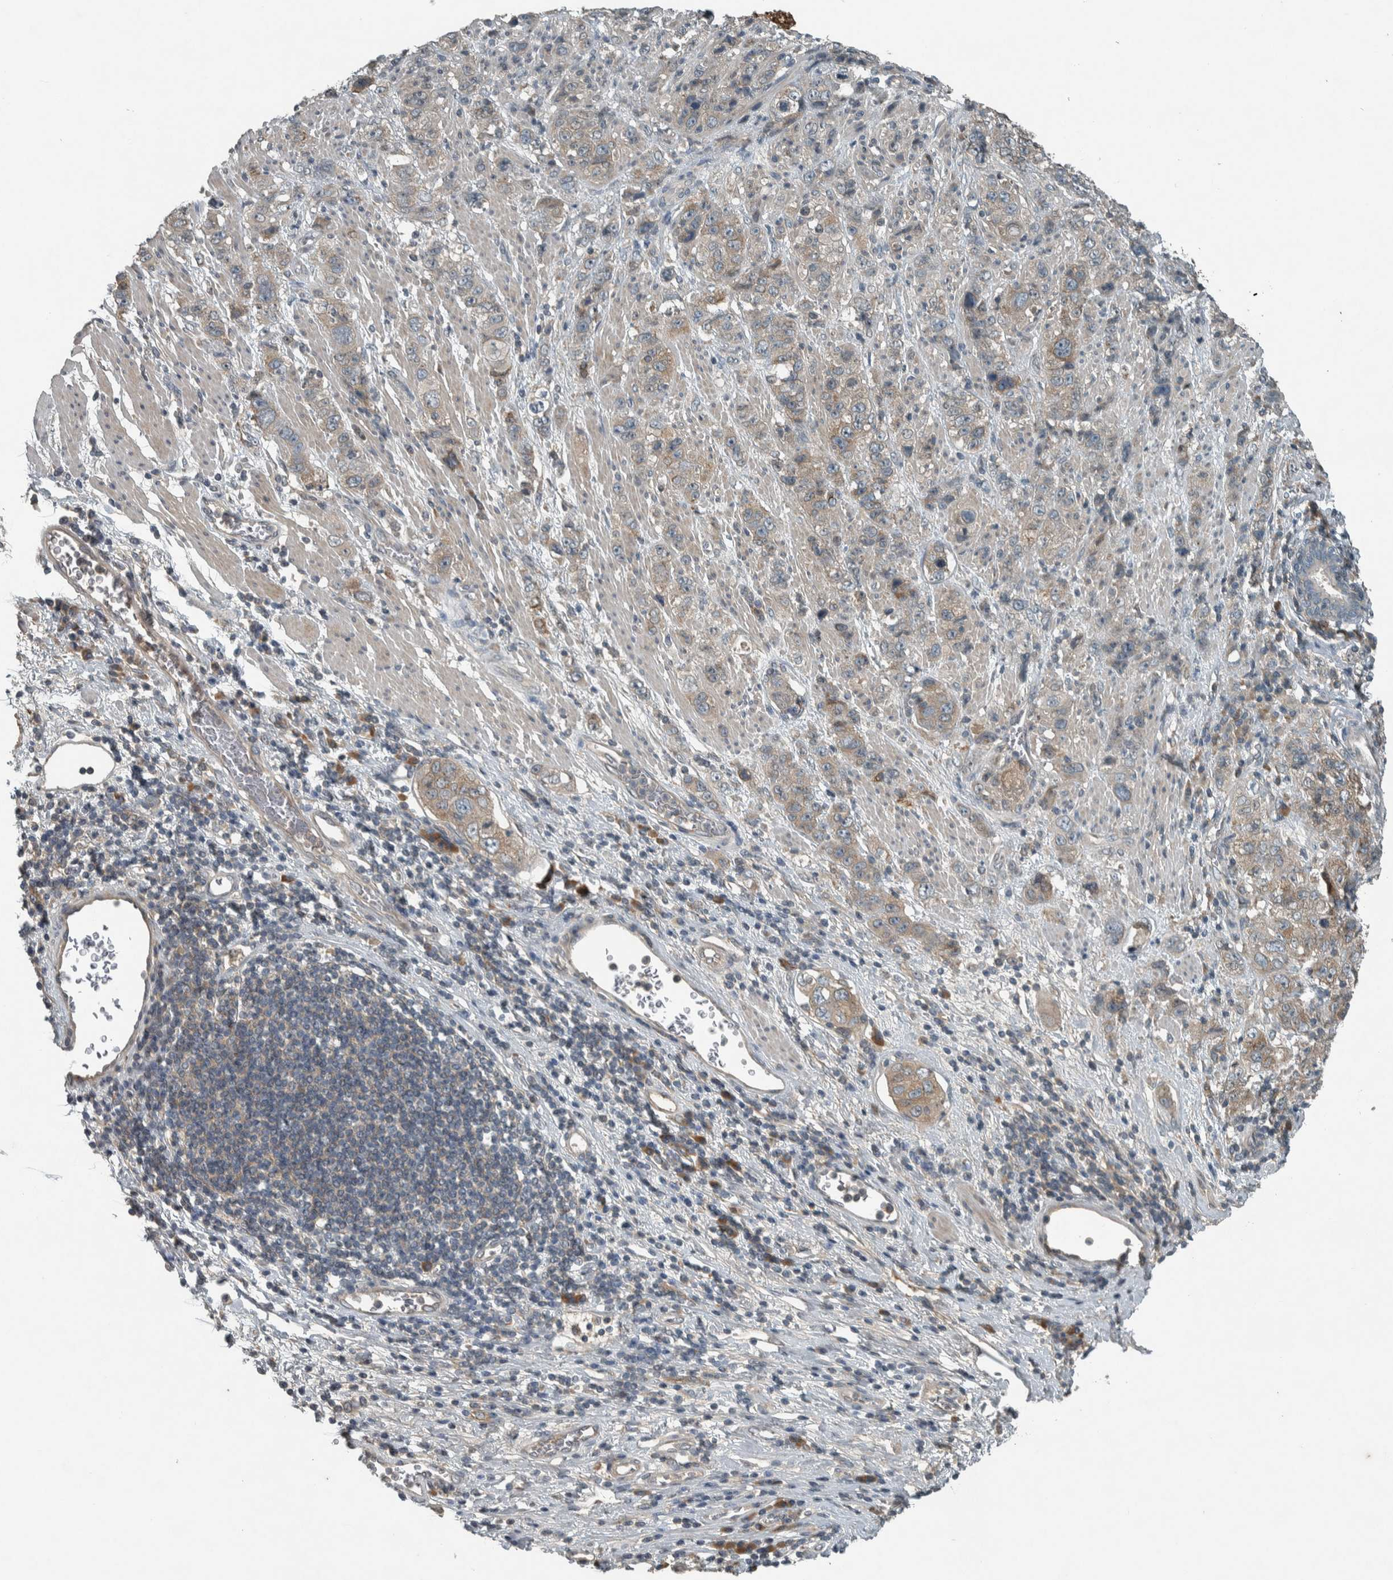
{"staining": {"intensity": "weak", "quantity": "25%-75%", "location": "cytoplasmic/membranous"}, "tissue": "stomach cancer", "cell_type": "Tumor cells", "image_type": "cancer", "snomed": [{"axis": "morphology", "description": "Adenocarcinoma, NOS"}, {"axis": "topography", "description": "Stomach"}], "caption": "Stomach cancer was stained to show a protein in brown. There is low levels of weak cytoplasmic/membranous expression in about 25%-75% of tumor cells. The staining is performed using DAB brown chromogen to label protein expression. The nuclei are counter-stained blue using hematoxylin.", "gene": "CLCN2", "patient": {"sex": "male", "age": 48}}